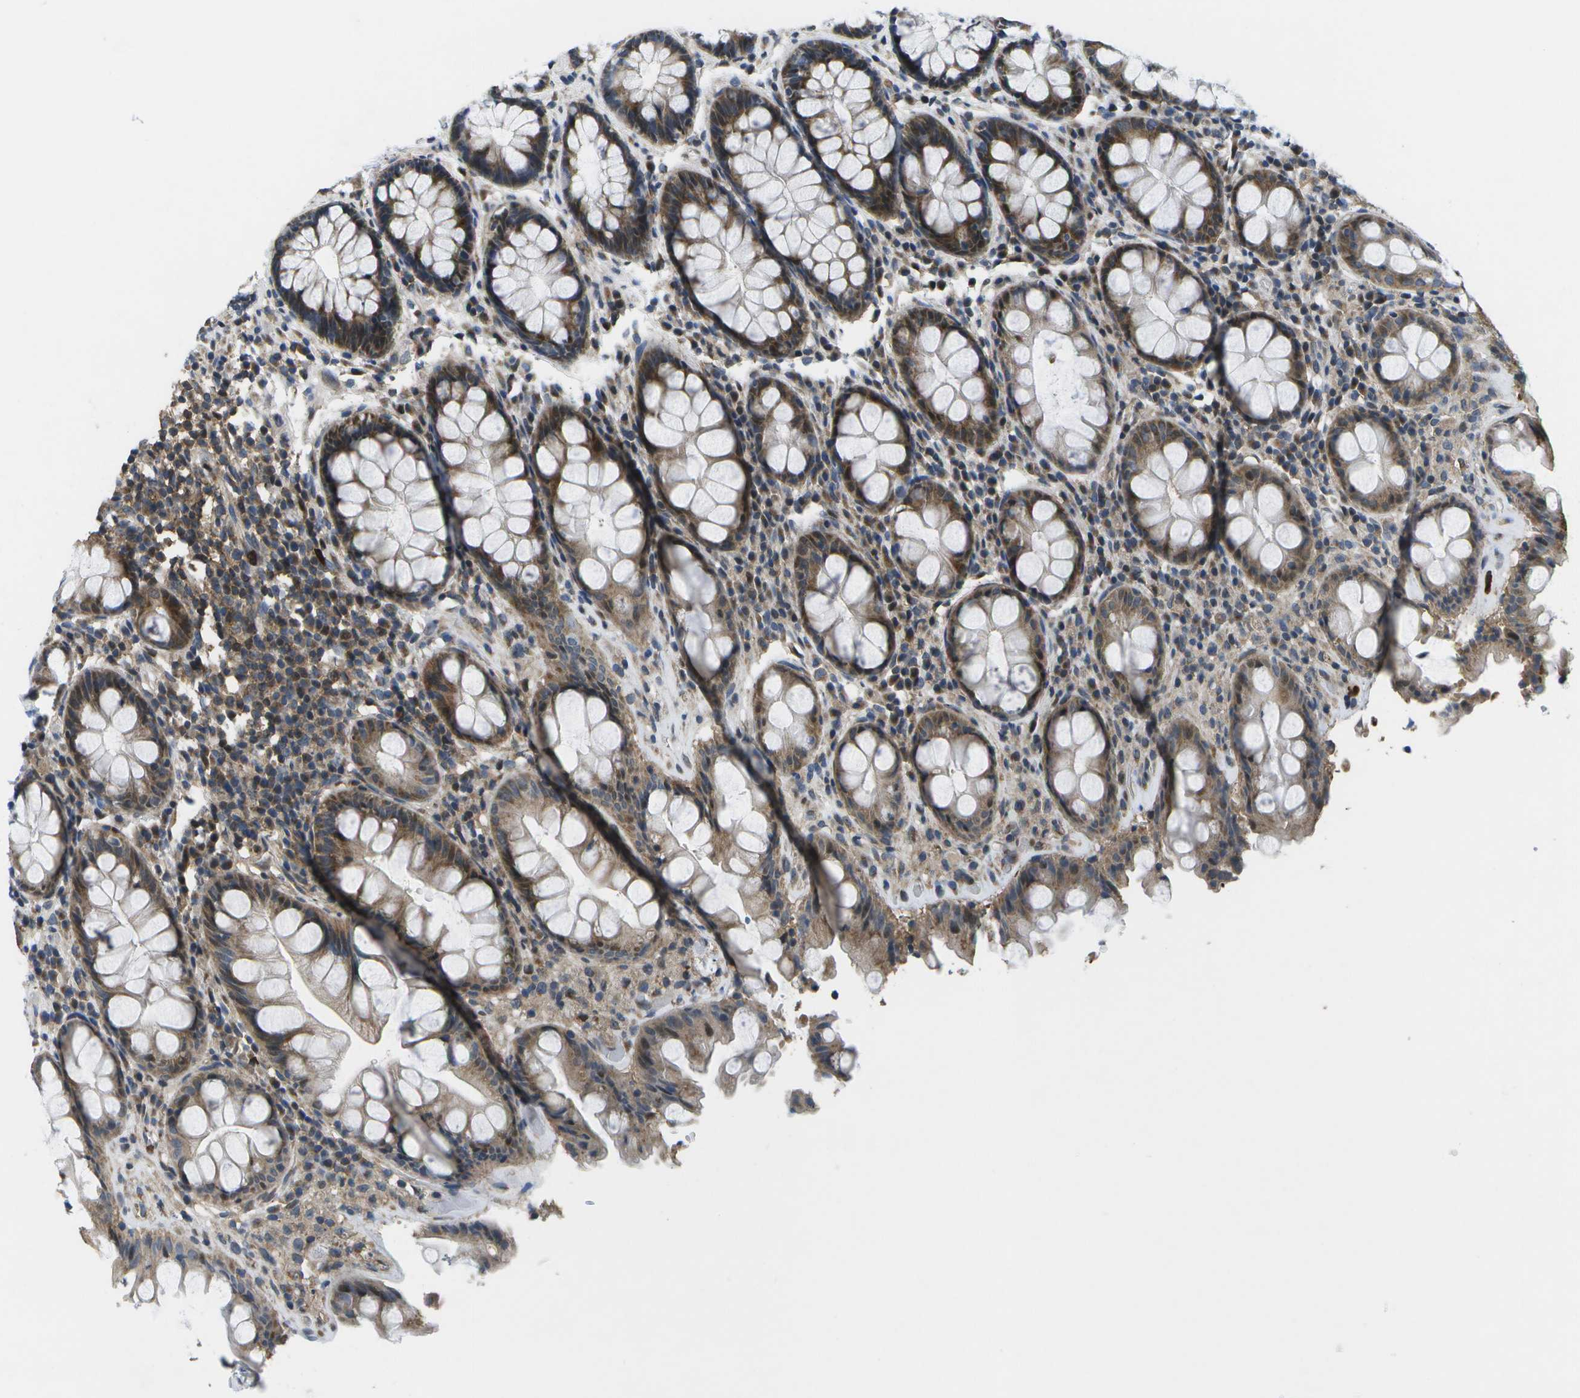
{"staining": {"intensity": "moderate", "quantity": ">75%", "location": "cytoplasmic/membranous"}, "tissue": "rectum", "cell_type": "Glandular cells", "image_type": "normal", "snomed": [{"axis": "morphology", "description": "Normal tissue, NOS"}, {"axis": "topography", "description": "Rectum"}], "caption": "The immunohistochemical stain labels moderate cytoplasmic/membranous positivity in glandular cells of normal rectum.", "gene": "GALNT15", "patient": {"sex": "male", "age": 64}}